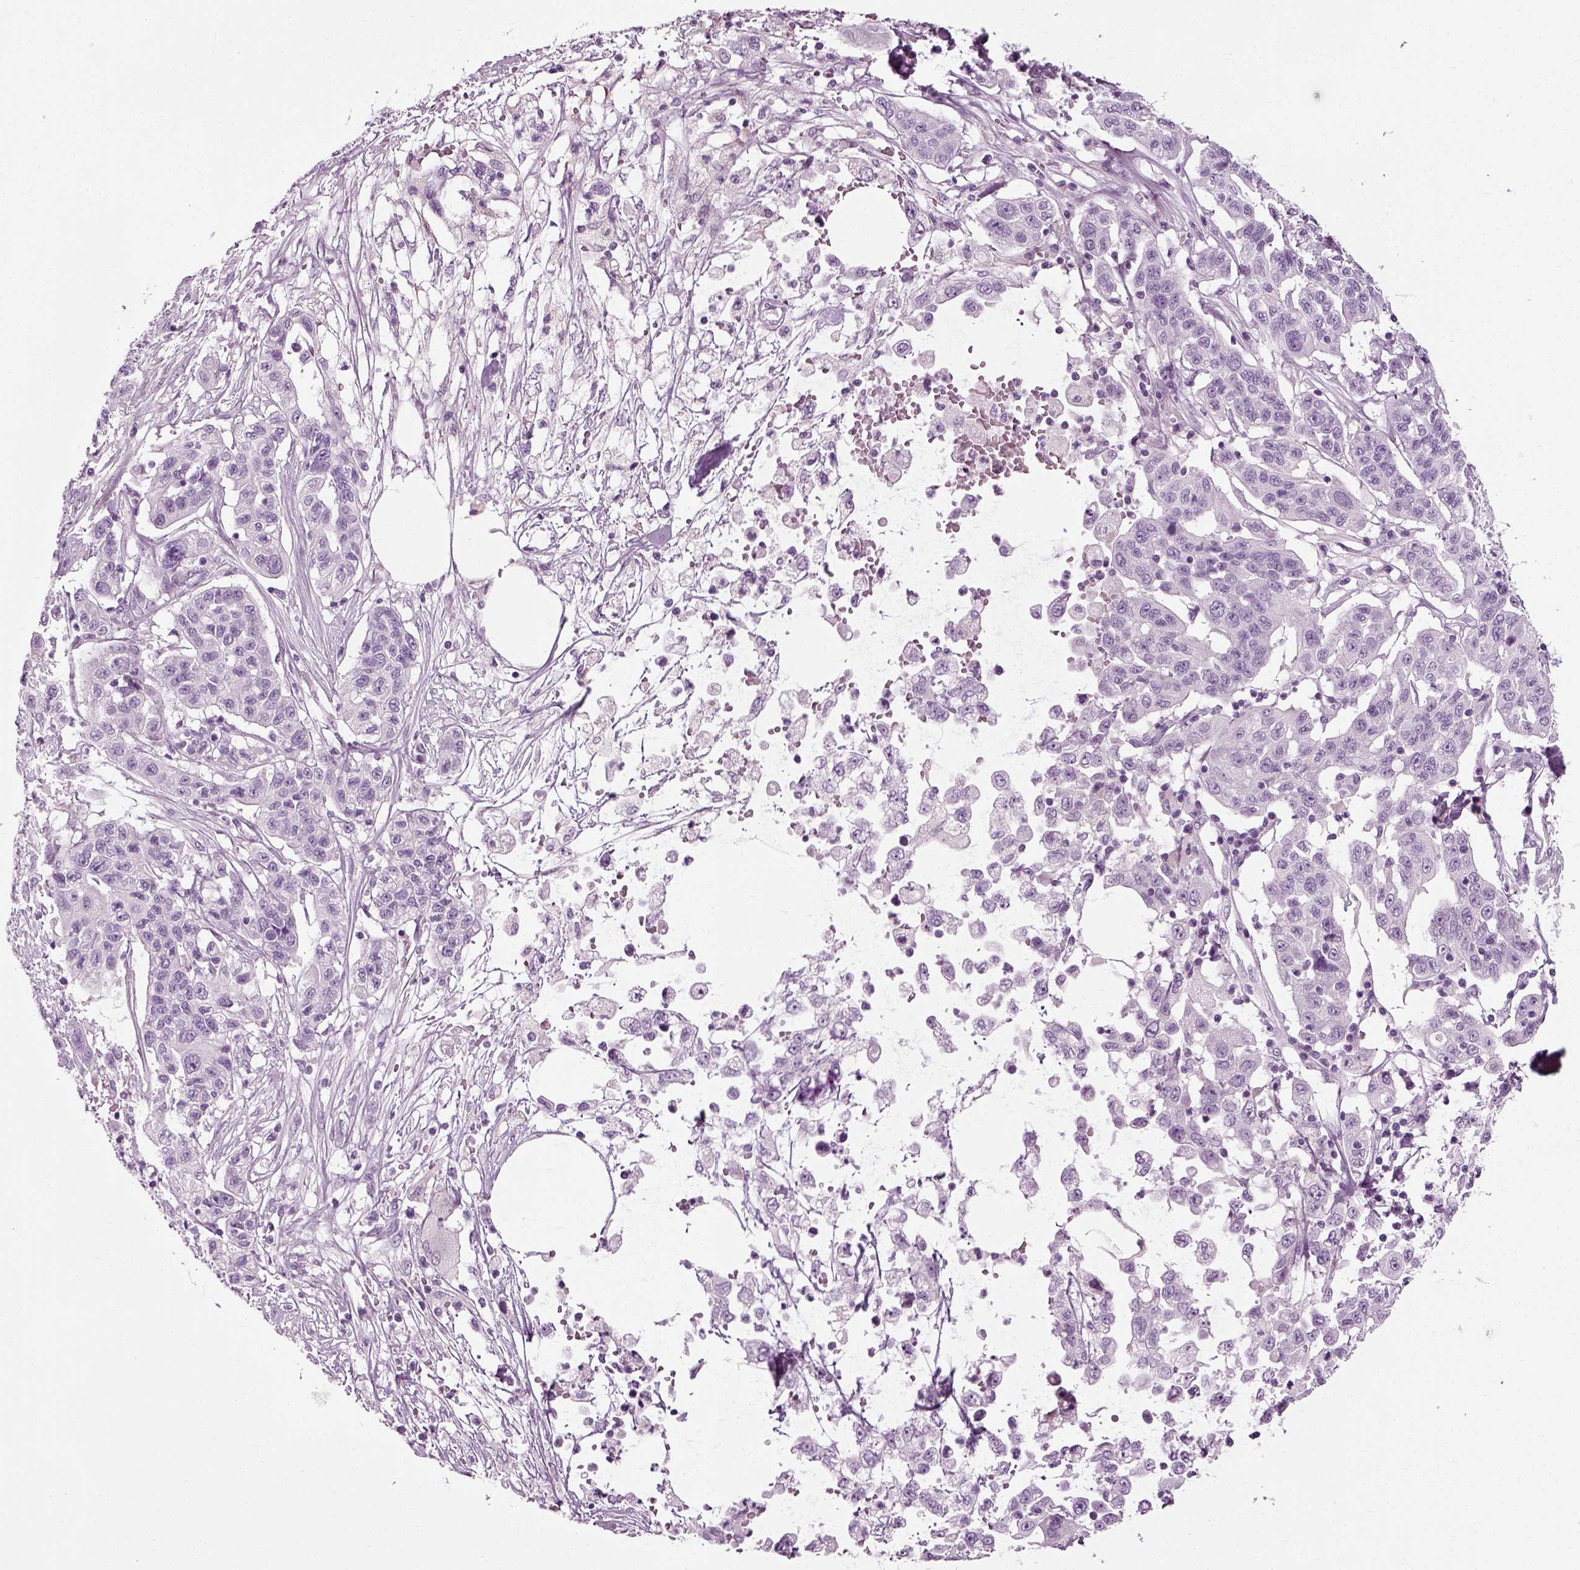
{"staining": {"intensity": "negative", "quantity": "none", "location": "none"}, "tissue": "liver cancer", "cell_type": "Tumor cells", "image_type": "cancer", "snomed": [{"axis": "morphology", "description": "Adenocarcinoma, NOS"}, {"axis": "morphology", "description": "Cholangiocarcinoma"}, {"axis": "topography", "description": "Liver"}], "caption": "Tumor cells are negative for protein expression in human liver cholangiocarcinoma.", "gene": "SCG5", "patient": {"sex": "male", "age": 64}}